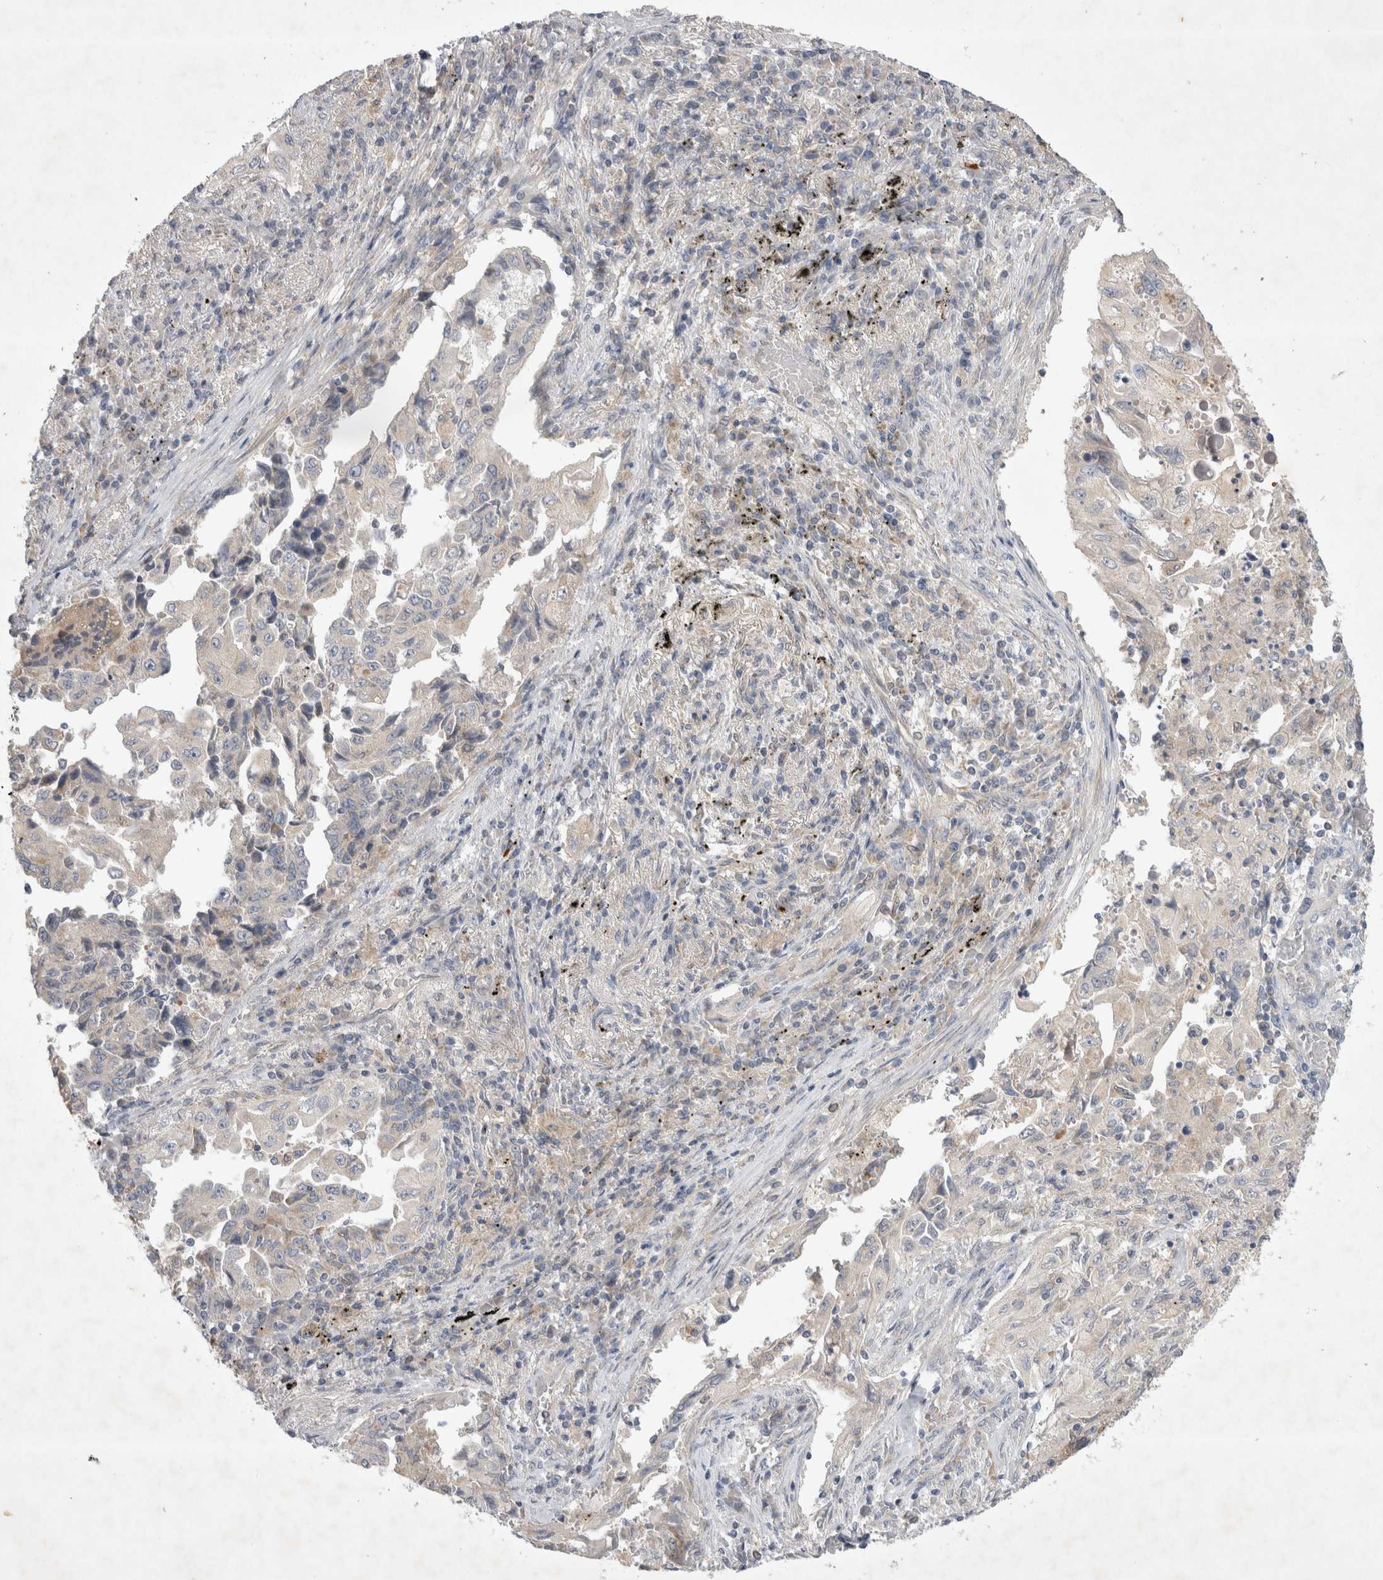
{"staining": {"intensity": "negative", "quantity": "none", "location": "none"}, "tissue": "lung cancer", "cell_type": "Tumor cells", "image_type": "cancer", "snomed": [{"axis": "morphology", "description": "Adenocarcinoma, NOS"}, {"axis": "topography", "description": "Lung"}], "caption": "Adenocarcinoma (lung) stained for a protein using immunohistochemistry (IHC) reveals no expression tumor cells.", "gene": "SRD5A3", "patient": {"sex": "female", "age": 51}}